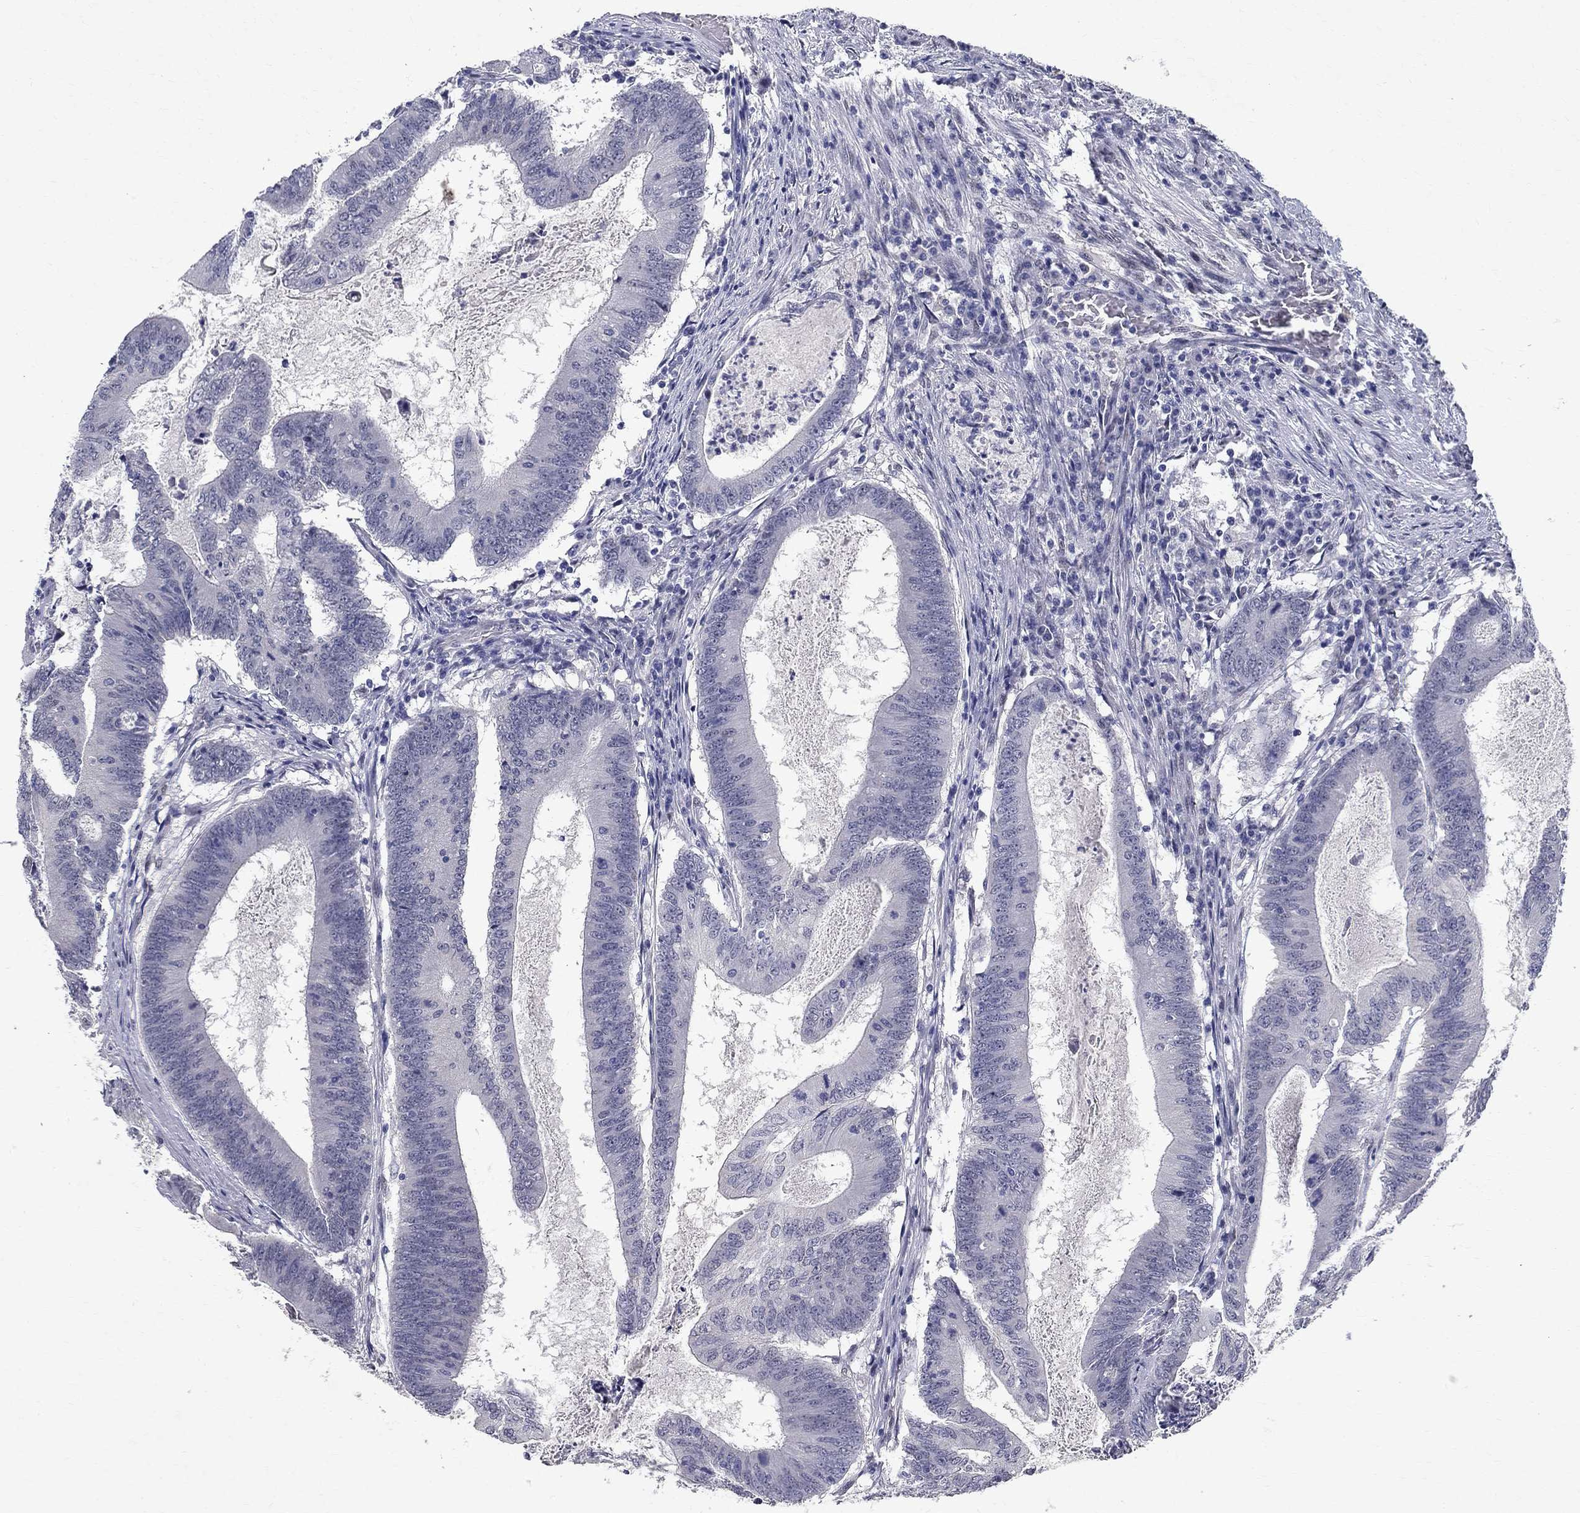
{"staining": {"intensity": "negative", "quantity": "none", "location": "none"}, "tissue": "colorectal cancer", "cell_type": "Tumor cells", "image_type": "cancer", "snomed": [{"axis": "morphology", "description": "Adenocarcinoma, NOS"}, {"axis": "topography", "description": "Colon"}], "caption": "This histopathology image is of colorectal cancer (adenocarcinoma) stained with immunohistochemistry (IHC) to label a protein in brown with the nuclei are counter-stained blue. There is no expression in tumor cells.", "gene": "RBFOX1", "patient": {"sex": "female", "age": 70}}